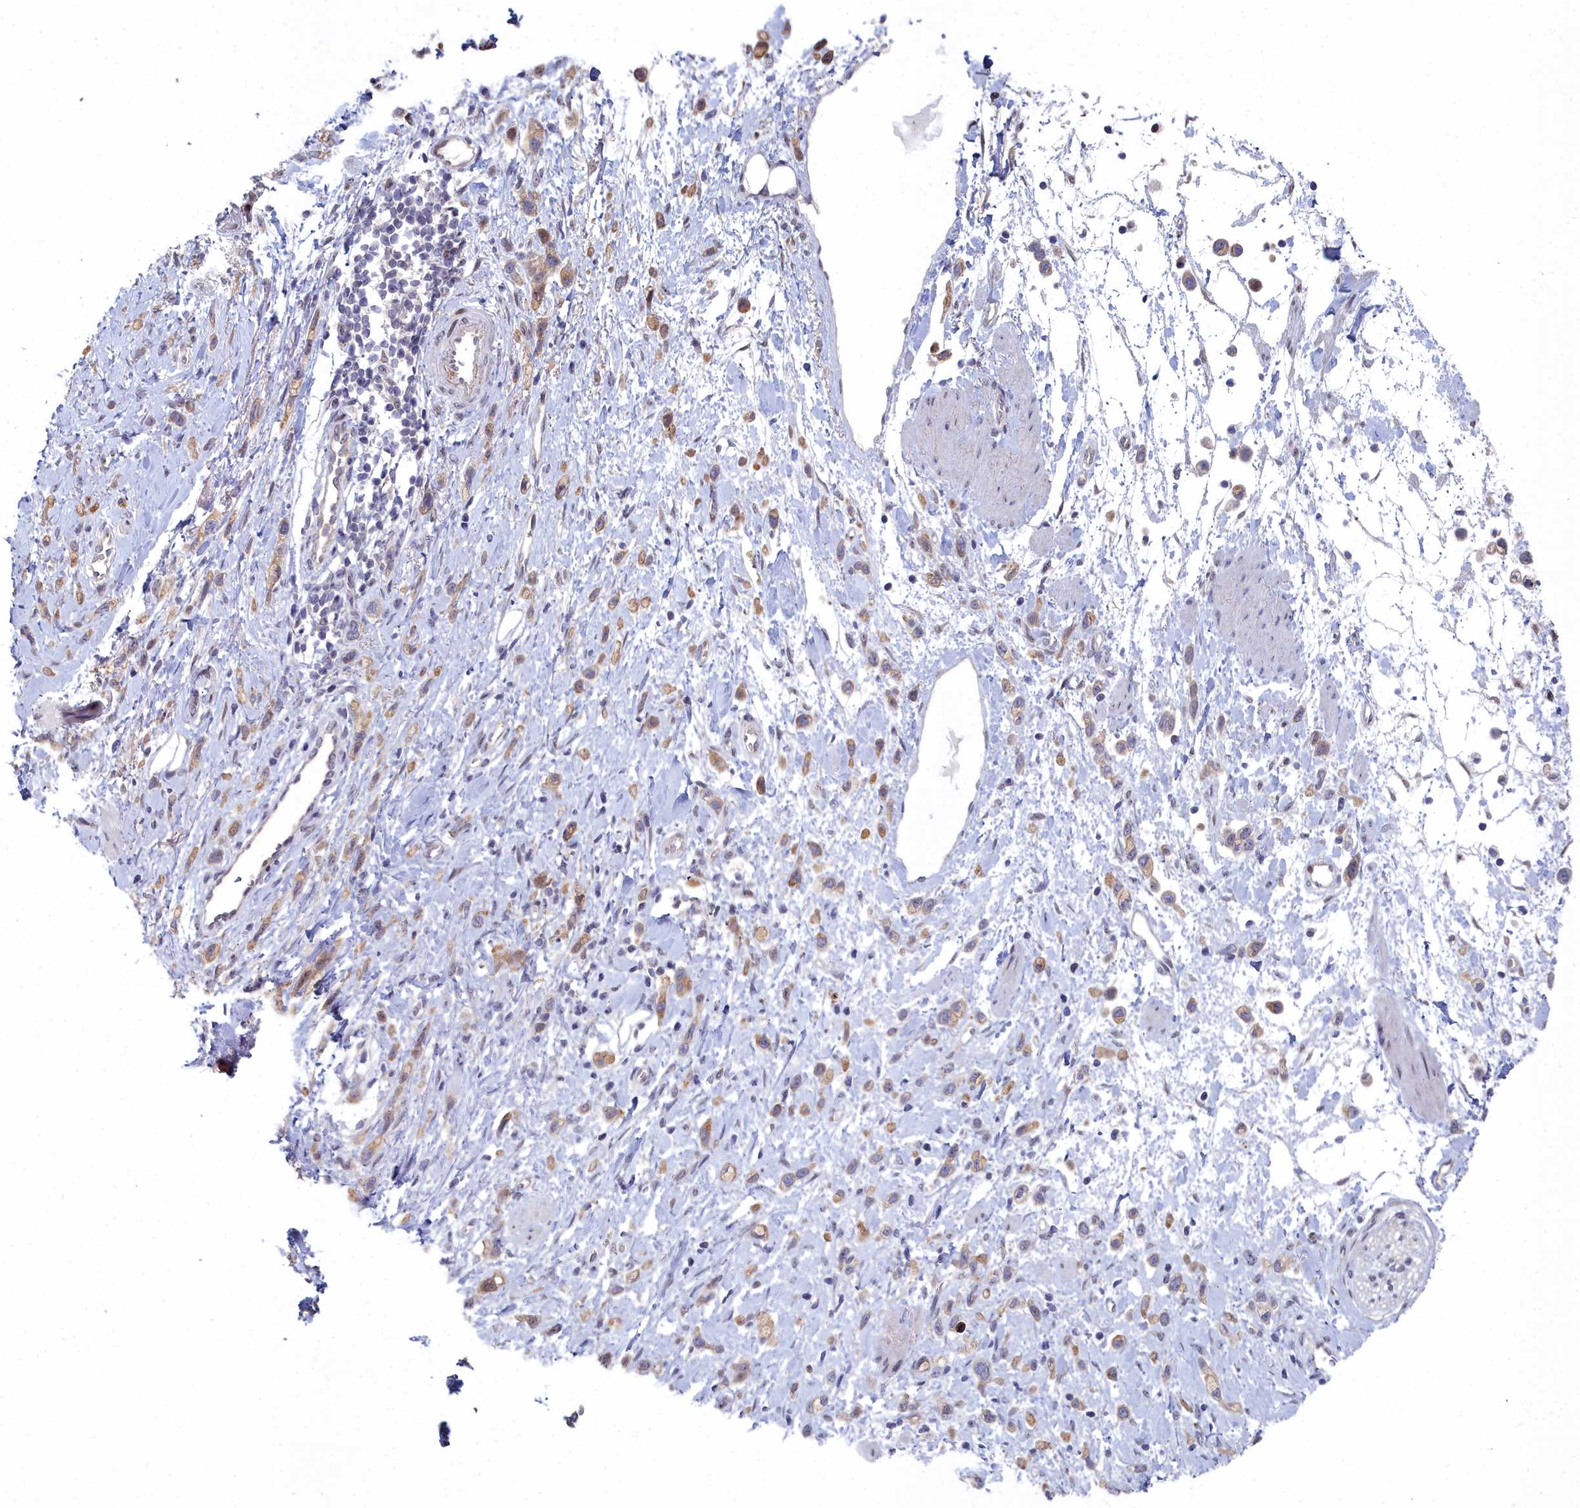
{"staining": {"intensity": "moderate", "quantity": "25%-75%", "location": "cytoplasmic/membranous"}, "tissue": "stomach cancer", "cell_type": "Tumor cells", "image_type": "cancer", "snomed": [{"axis": "morphology", "description": "Adenocarcinoma, NOS"}, {"axis": "topography", "description": "Stomach"}], "caption": "Stomach cancer (adenocarcinoma) tissue exhibits moderate cytoplasmic/membranous staining in about 25%-75% of tumor cells", "gene": "RPS27A", "patient": {"sex": "female", "age": 65}}